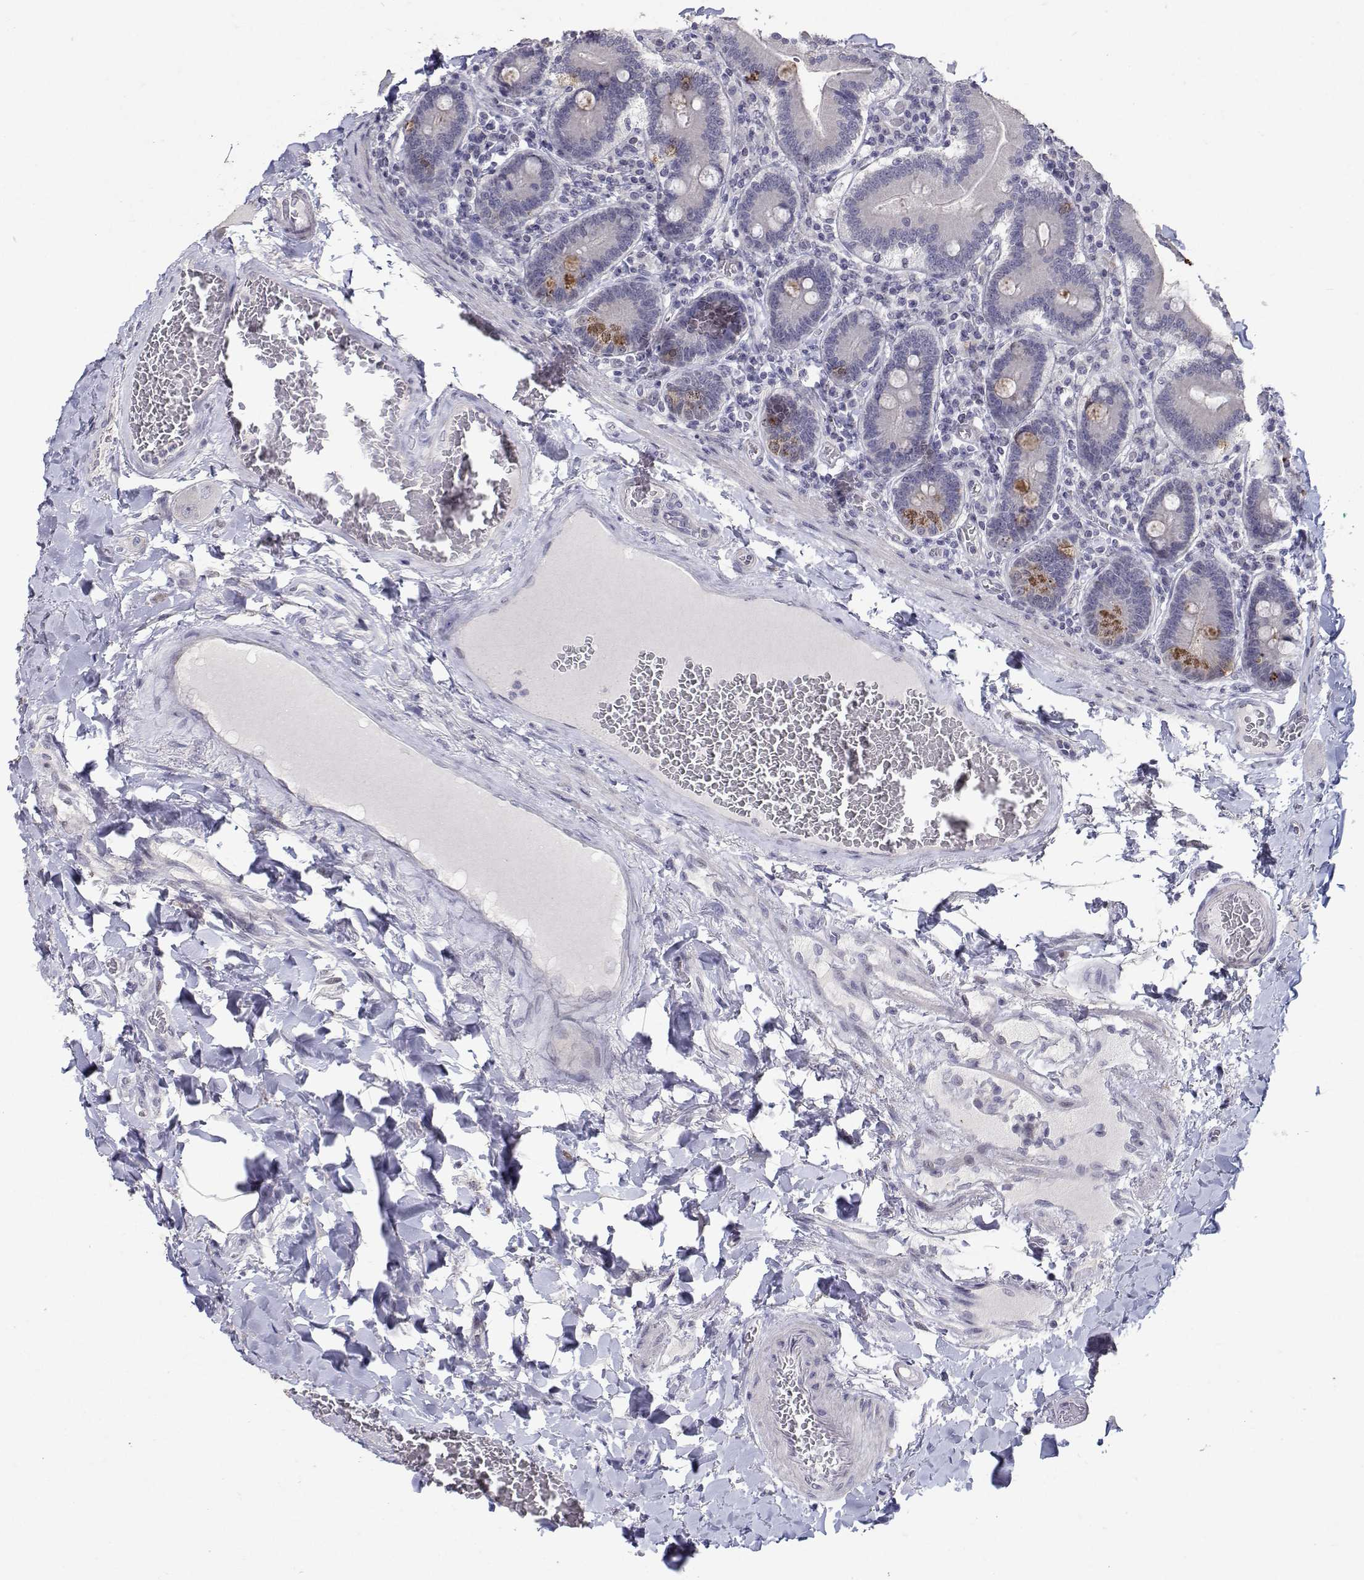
{"staining": {"intensity": "moderate", "quantity": "<25%", "location": "cytoplasmic/membranous"}, "tissue": "duodenum", "cell_type": "Glandular cells", "image_type": "normal", "snomed": [{"axis": "morphology", "description": "Normal tissue, NOS"}, {"axis": "topography", "description": "Duodenum"}], "caption": "Immunohistochemical staining of benign duodenum reveals low levels of moderate cytoplasmic/membranous expression in about <25% of glandular cells. (IHC, brightfield microscopy, high magnification).", "gene": "RBPJL", "patient": {"sex": "female", "age": 62}}